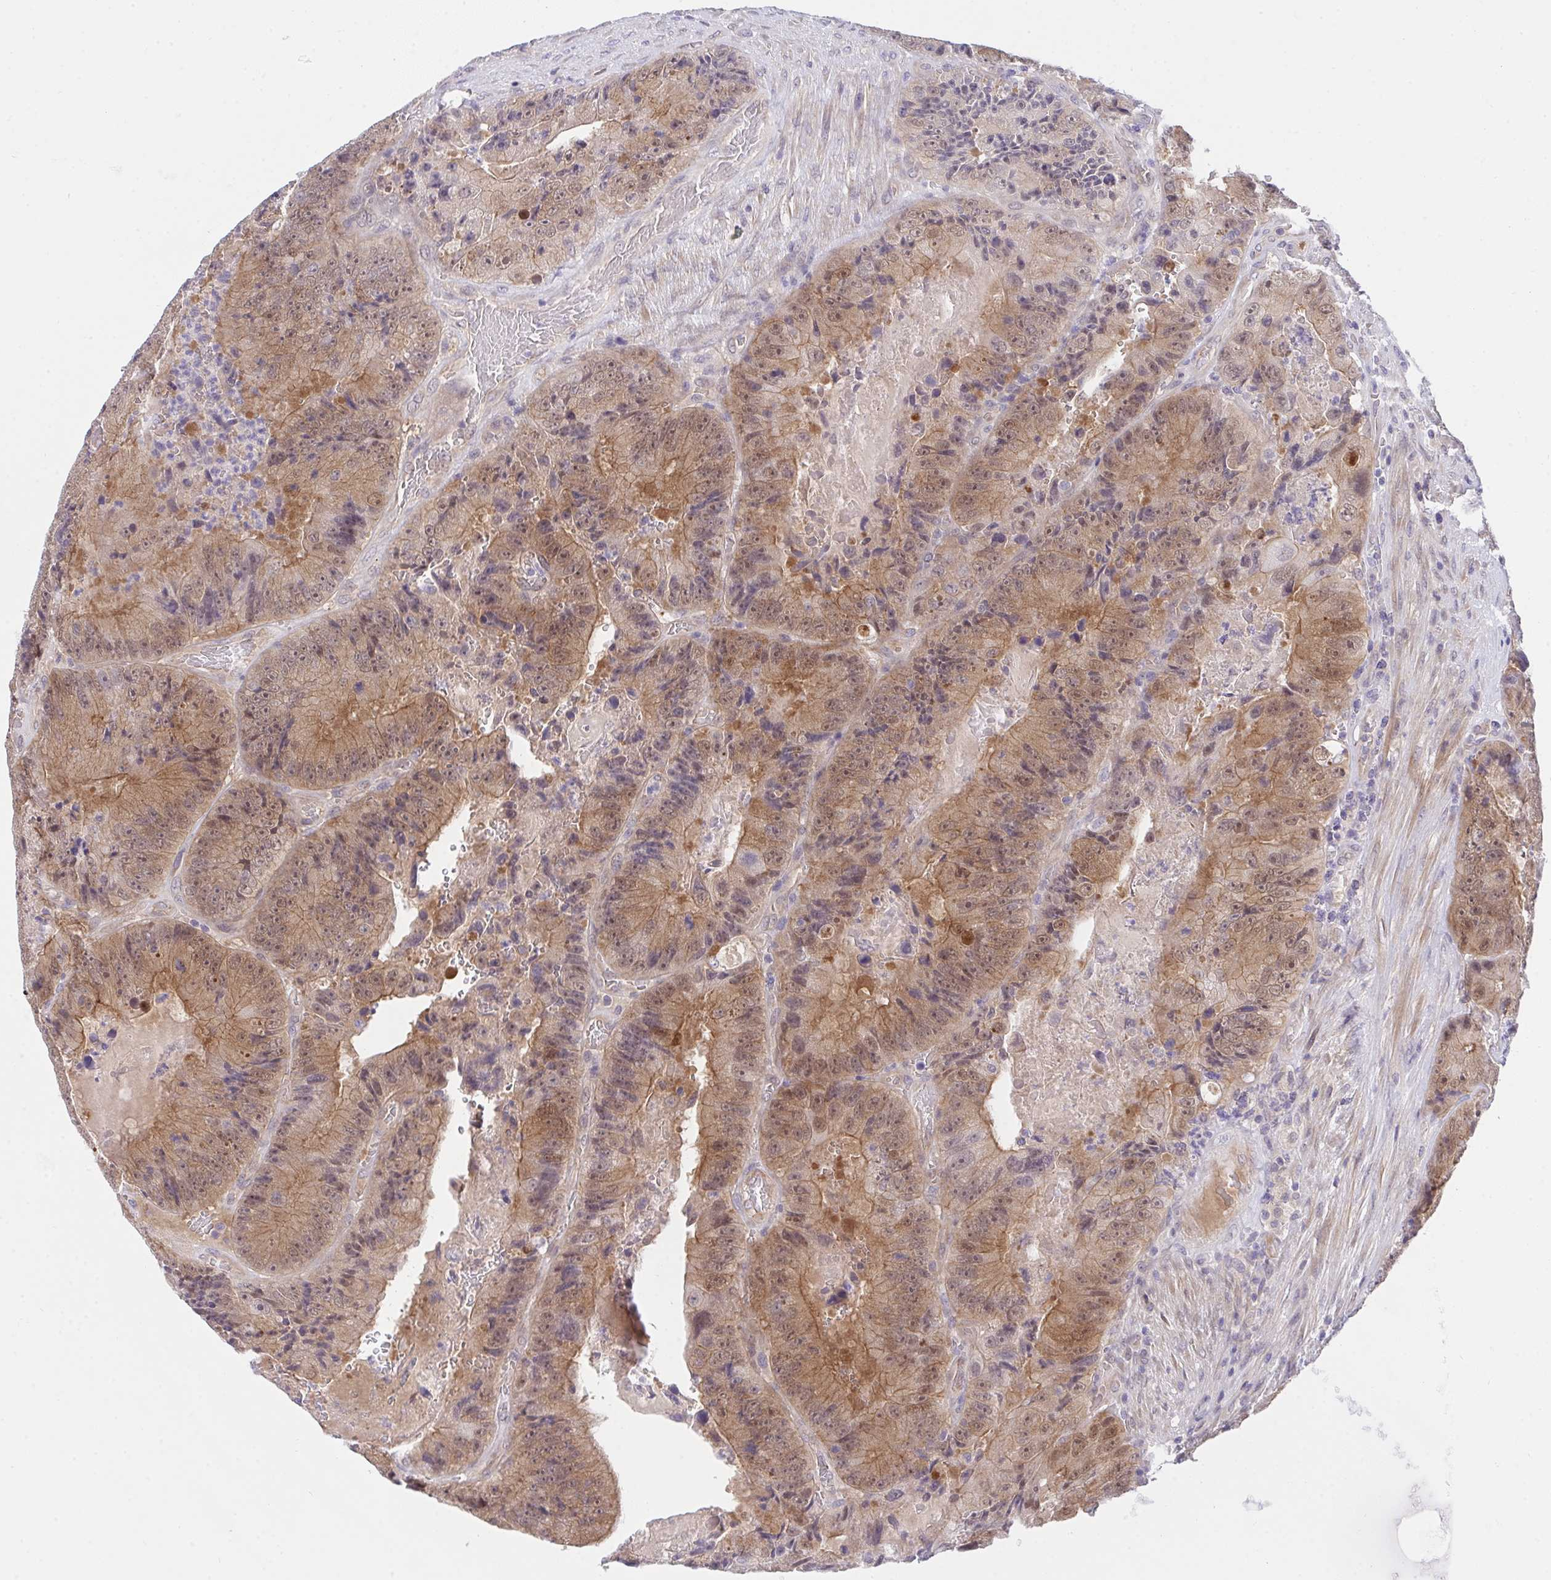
{"staining": {"intensity": "moderate", "quantity": ">75%", "location": "cytoplasmic/membranous,nuclear"}, "tissue": "colorectal cancer", "cell_type": "Tumor cells", "image_type": "cancer", "snomed": [{"axis": "morphology", "description": "Adenocarcinoma, NOS"}, {"axis": "topography", "description": "Colon"}], "caption": "Protein positivity by IHC displays moderate cytoplasmic/membranous and nuclear expression in approximately >75% of tumor cells in colorectal adenocarcinoma.", "gene": "HOXD12", "patient": {"sex": "female", "age": 86}}